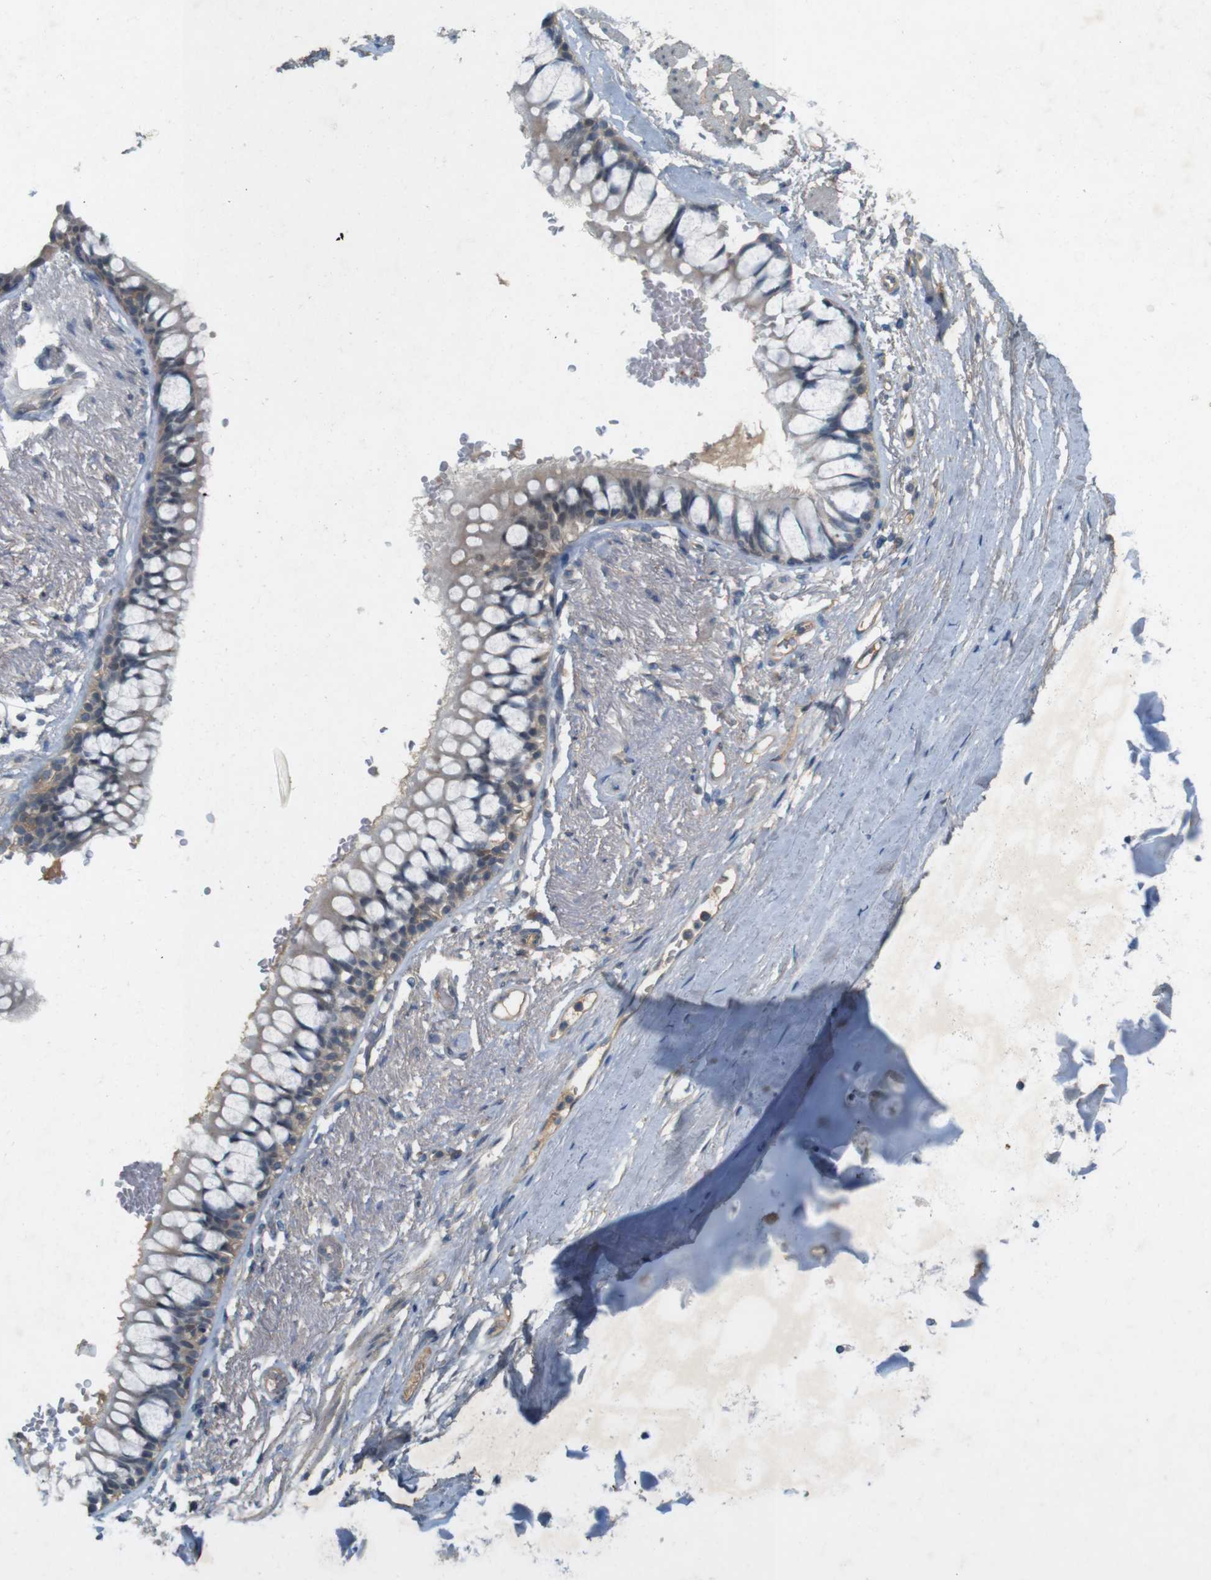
{"staining": {"intensity": "negative", "quantity": "none", "location": "none"}, "tissue": "adipose tissue", "cell_type": "Adipocytes", "image_type": "normal", "snomed": [{"axis": "morphology", "description": "Normal tissue, NOS"}, {"axis": "topography", "description": "Cartilage tissue"}, {"axis": "topography", "description": "Bronchus"}], "caption": "Unremarkable adipose tissue was stained to show a protein in brown. There is no significant expression in adipocytes.", "gene": "PVR", "patient": {"sex": "female", "age": 73}}